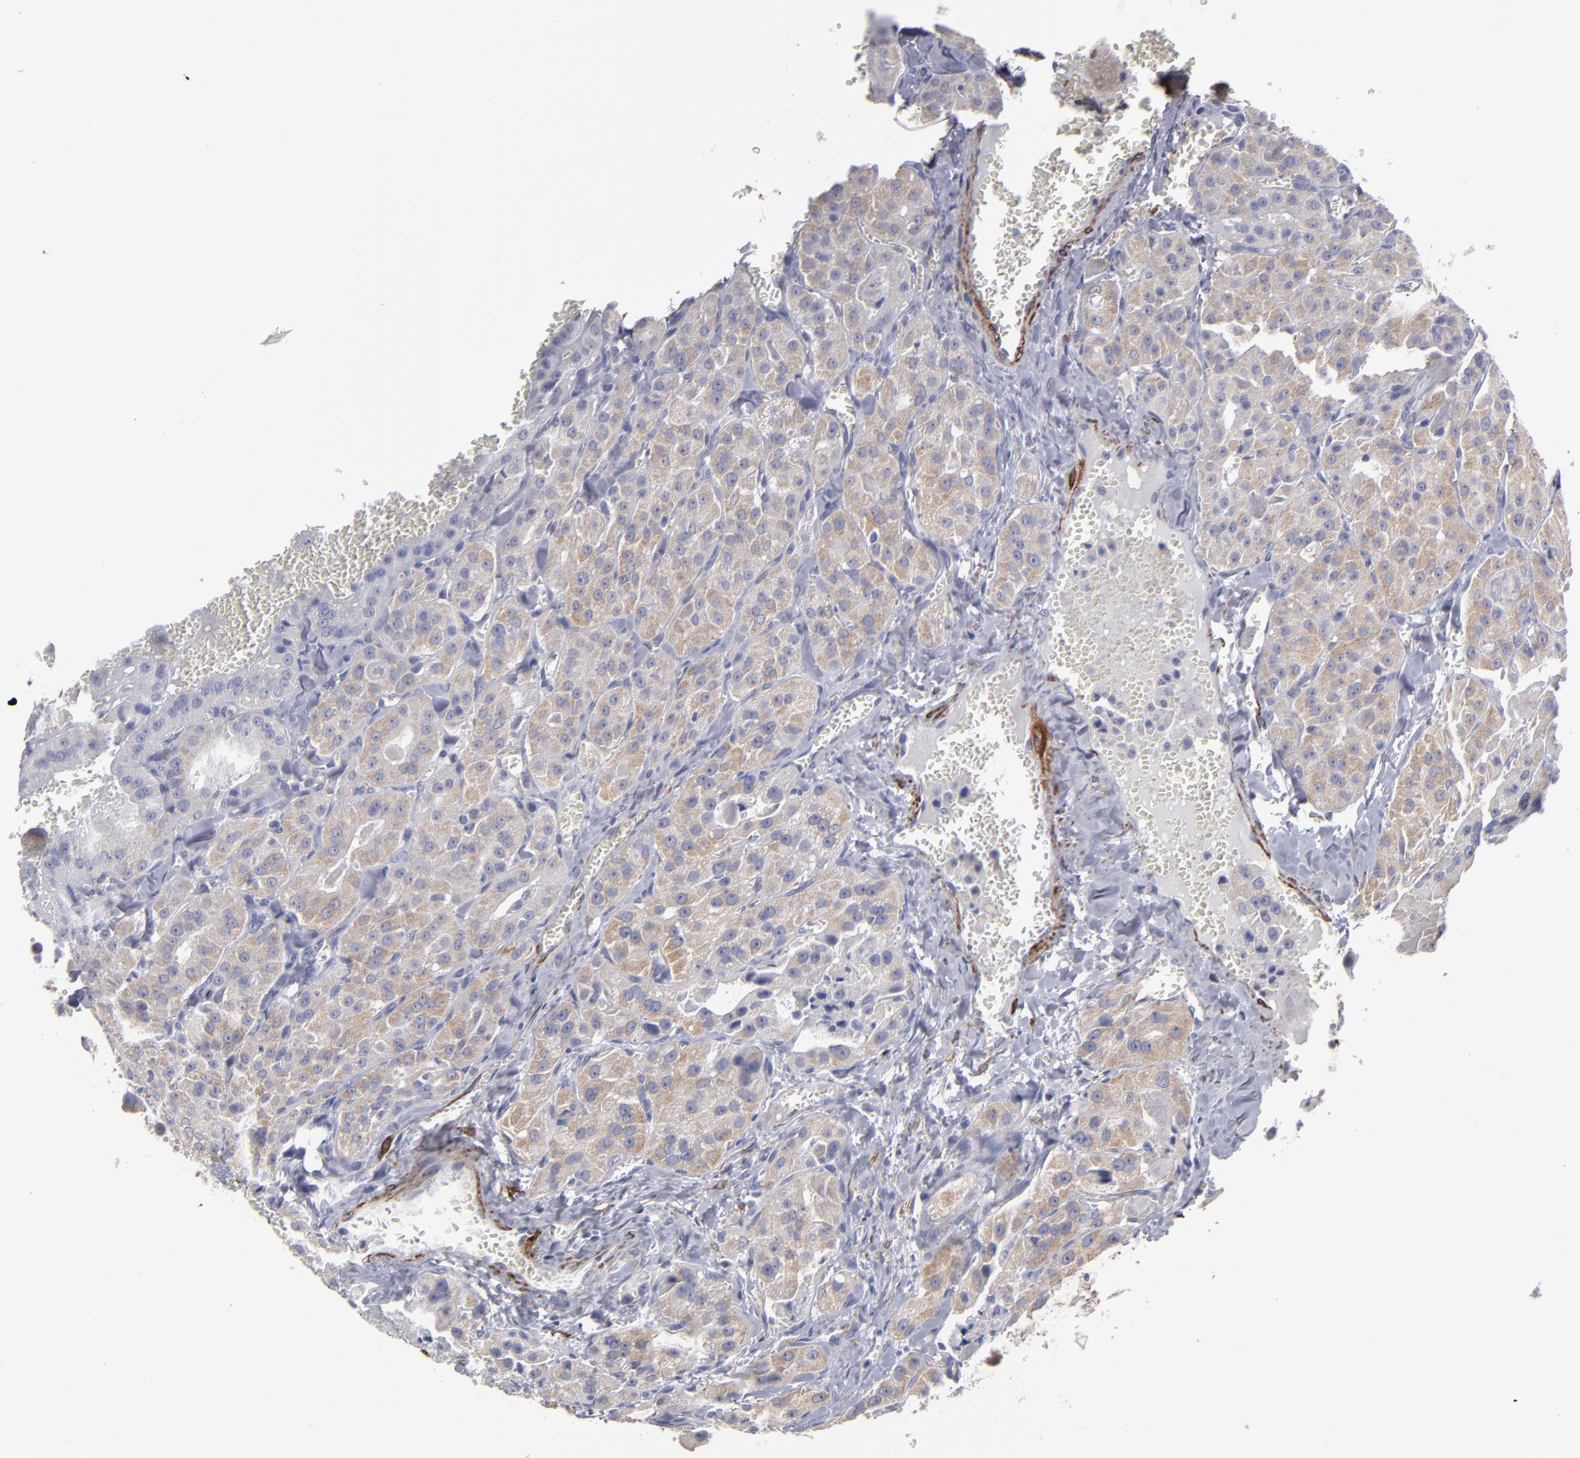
{"staining": {"intensity": "weak", "quantity": "25%-75%", "location": "cytoplasmic/membranous"}, "tissue": "thyroid cancer", "cell_type": "Tumor cells", "image_type": "cancer", "snomed": [{"axis": "morphology", "description": "Carcinoma, NOS"}, {"axis": "topography", "description": "Thyroid gland"}], "caption": "Immunohistochemical staining of human thyroid cancer demonstrates weak cytoplasmic/membranous protein staining in approximately 25%-75% of tumor cells.", "gene": "SLMAP", "patient": {"sex": "male", "age": 76}}